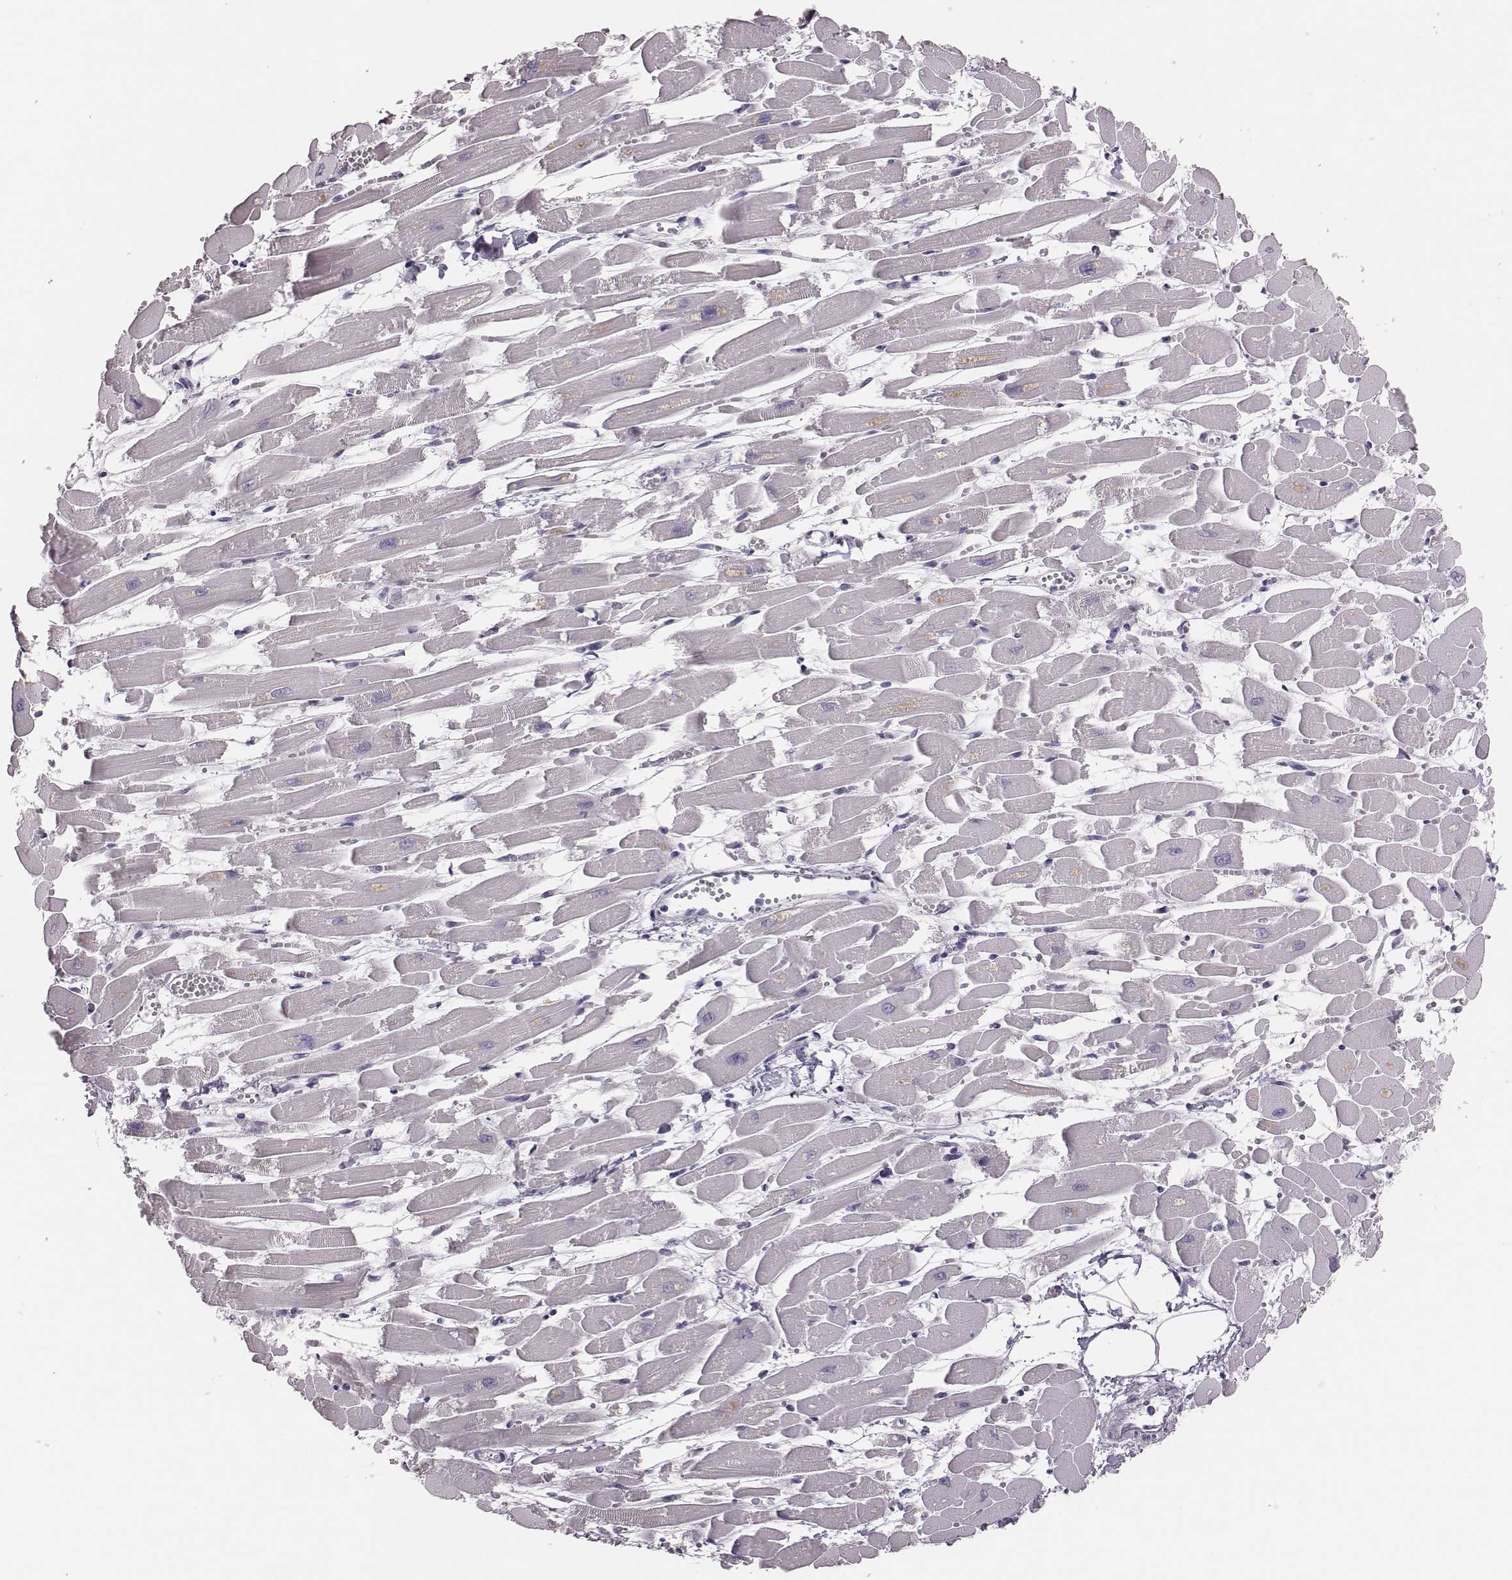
{"staining": {"intensity": "negative", "quantity": "none", "location": "none"}, "tissue": "heart muscle", "cell_type": "Cardiomyocytes", "image_type": "normal", "snomed": [{"axis": "morphology", "description": "Normal tissue, NOS"}, {"axis": "topography", "description": "Heart"}], "caption": "The photomicrograph demonstrates no staining of cardiomyocytes in benign heart muscle.", "gene": "H1", "patient": {"sex": "female", "age": 52}}